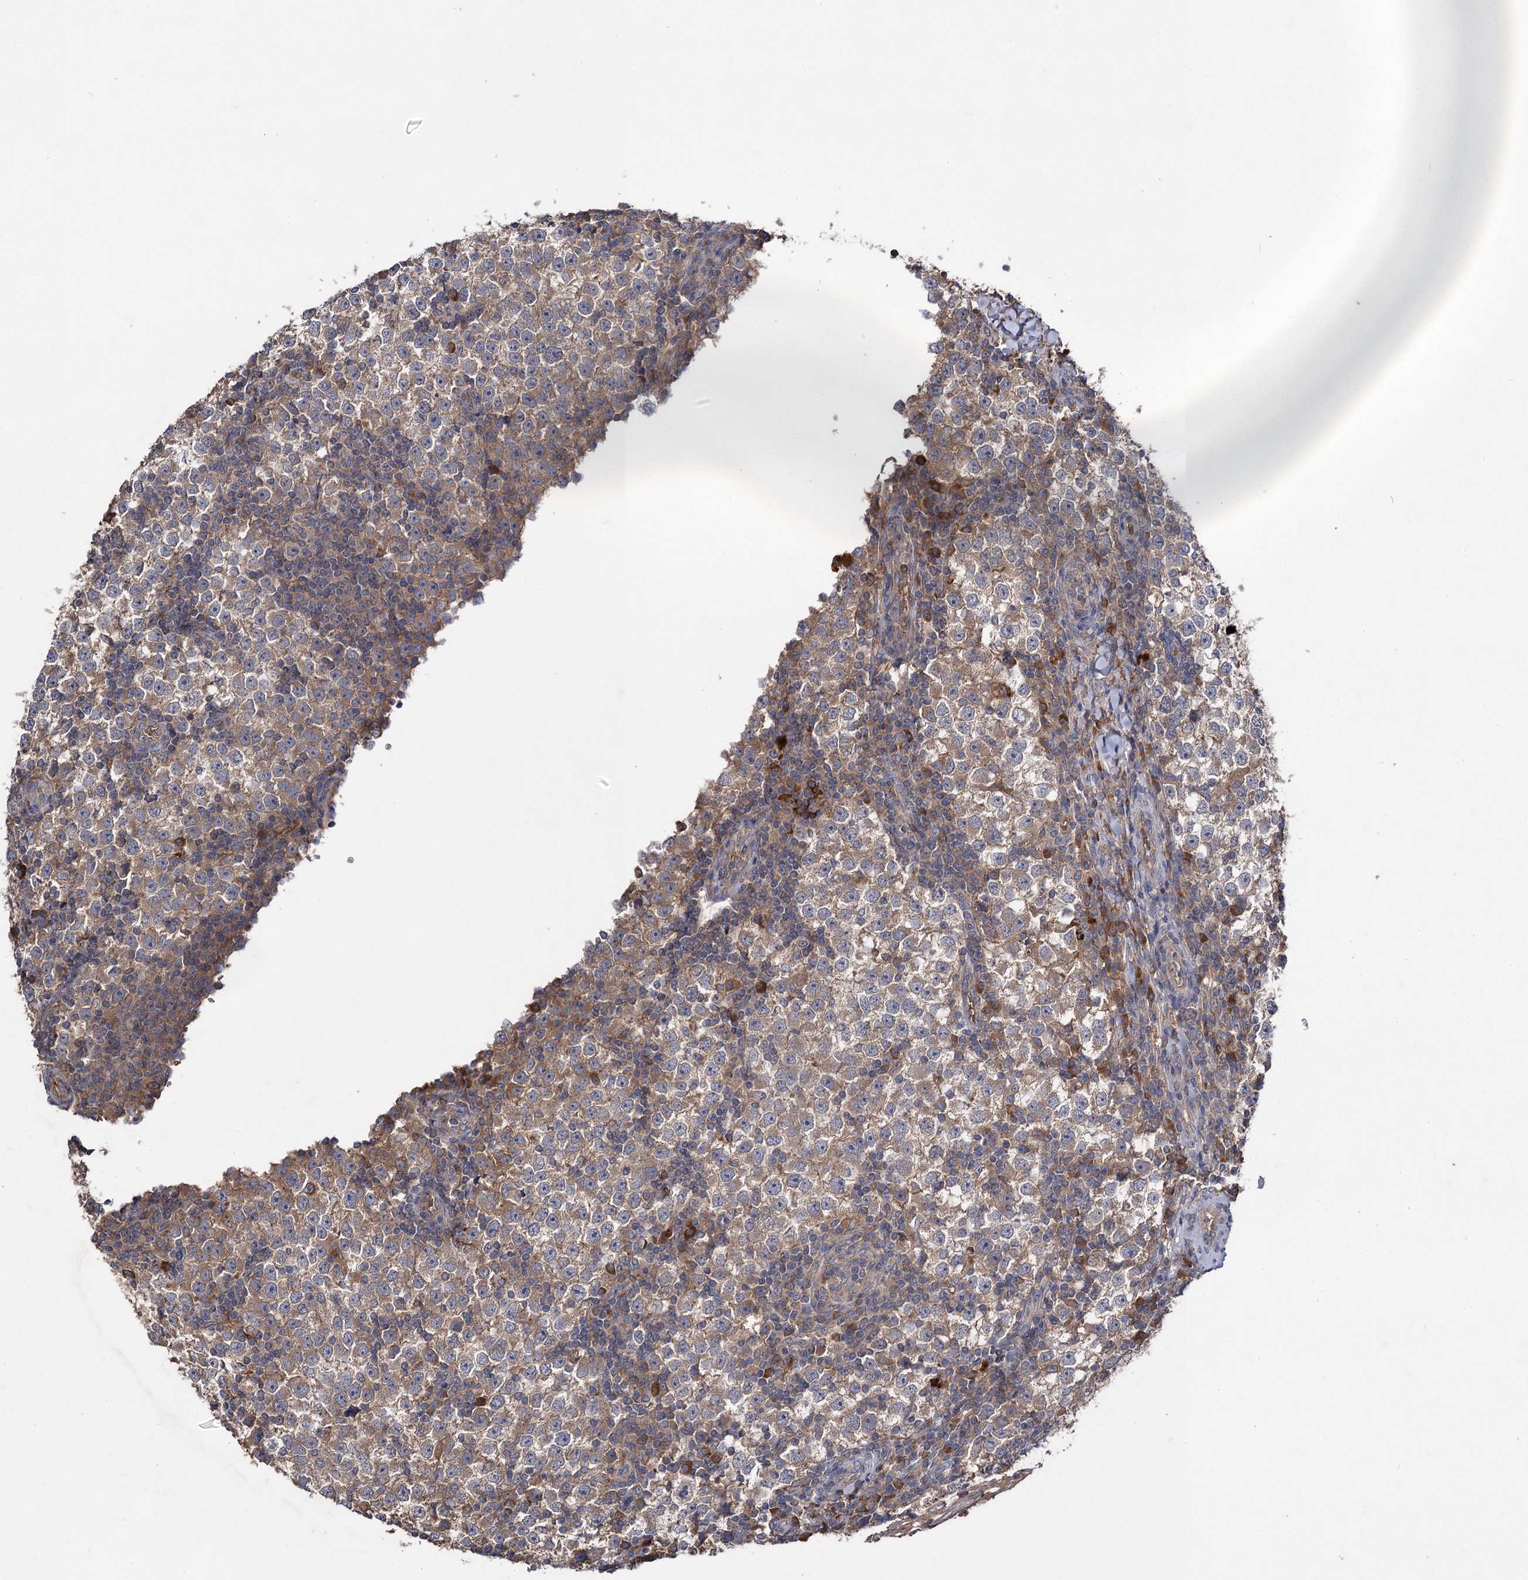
{"staining": {"intensity": "weak", "quantity": ">75%", "location": "cytoplasmic/membranous"}, "tissue": "testis cancer", "cell_type": "Tumor cells", "image_type": "cancer", "snomed": [{"axis": "morphology", "description": "Seminoma, NOS"}, {"axis": "topography", "description": "Testis"}], "caption": "Approximately >75% of tumor cells in human testis cancer demonstrate weak cytoplasmic/membranous protein staining as visualized by brown immunohistochemical staining.", "gene": "USP50", "patient": {"sex": "male", "age": 65}}